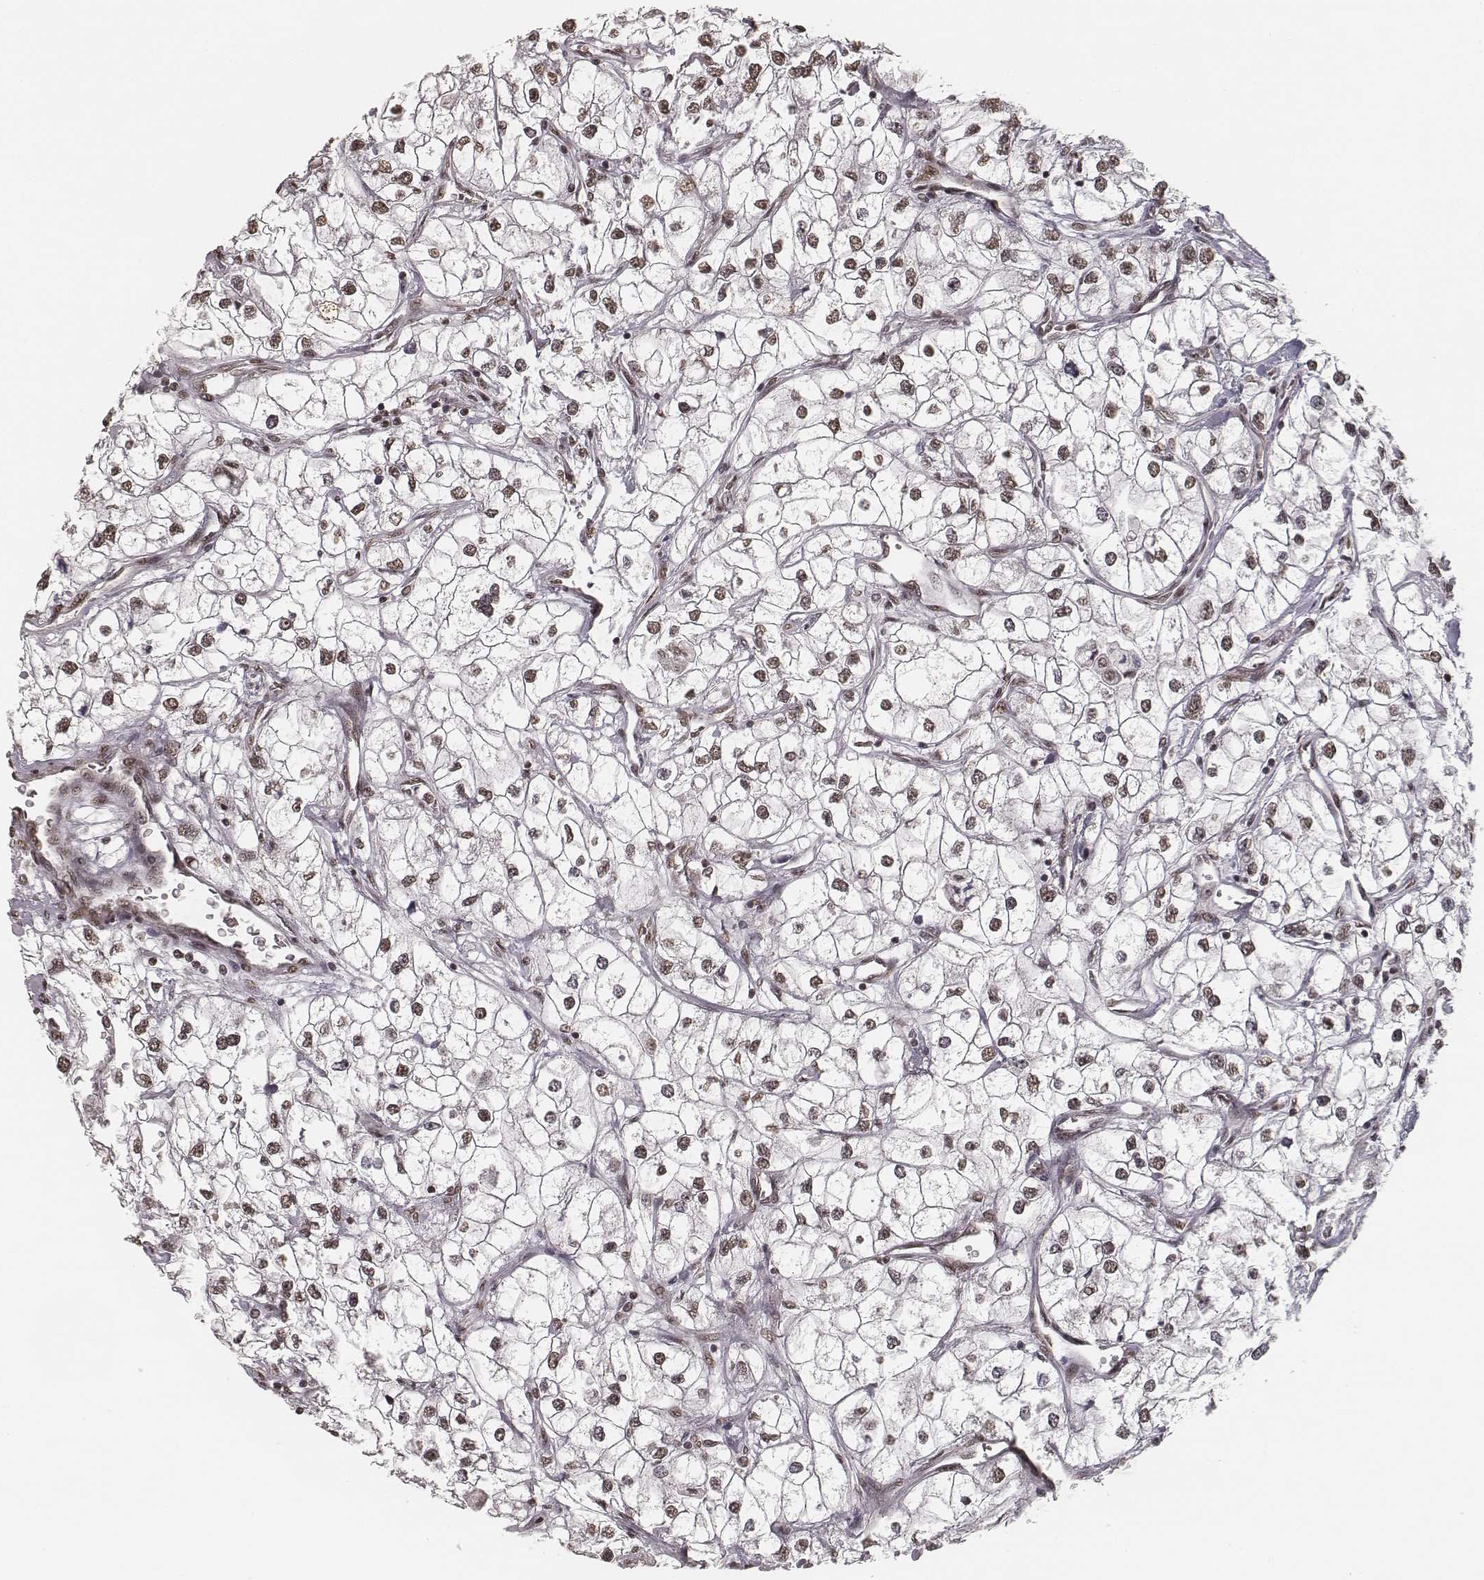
{"staining": {"intensity": "moderate", "quantity": ">75%", "location": "nuclear"}, "tissue": "renal cancer", "cell_type": "Tumor cells", "image_type": "cancer", "snomed": [{"axis": "morphology", "description": "Adenocarcinoma, NOS"}, {"axis": "topography", "description": "Kidney"}], "caption": "An IHC photomicrograph of tumor tissue is shown. Protein staining in brown highlights moderate nuclear positivity in renal cancer within tumor cells.", "gene": "HMGA2", "patient": {"sex": "male", "age": 59}}